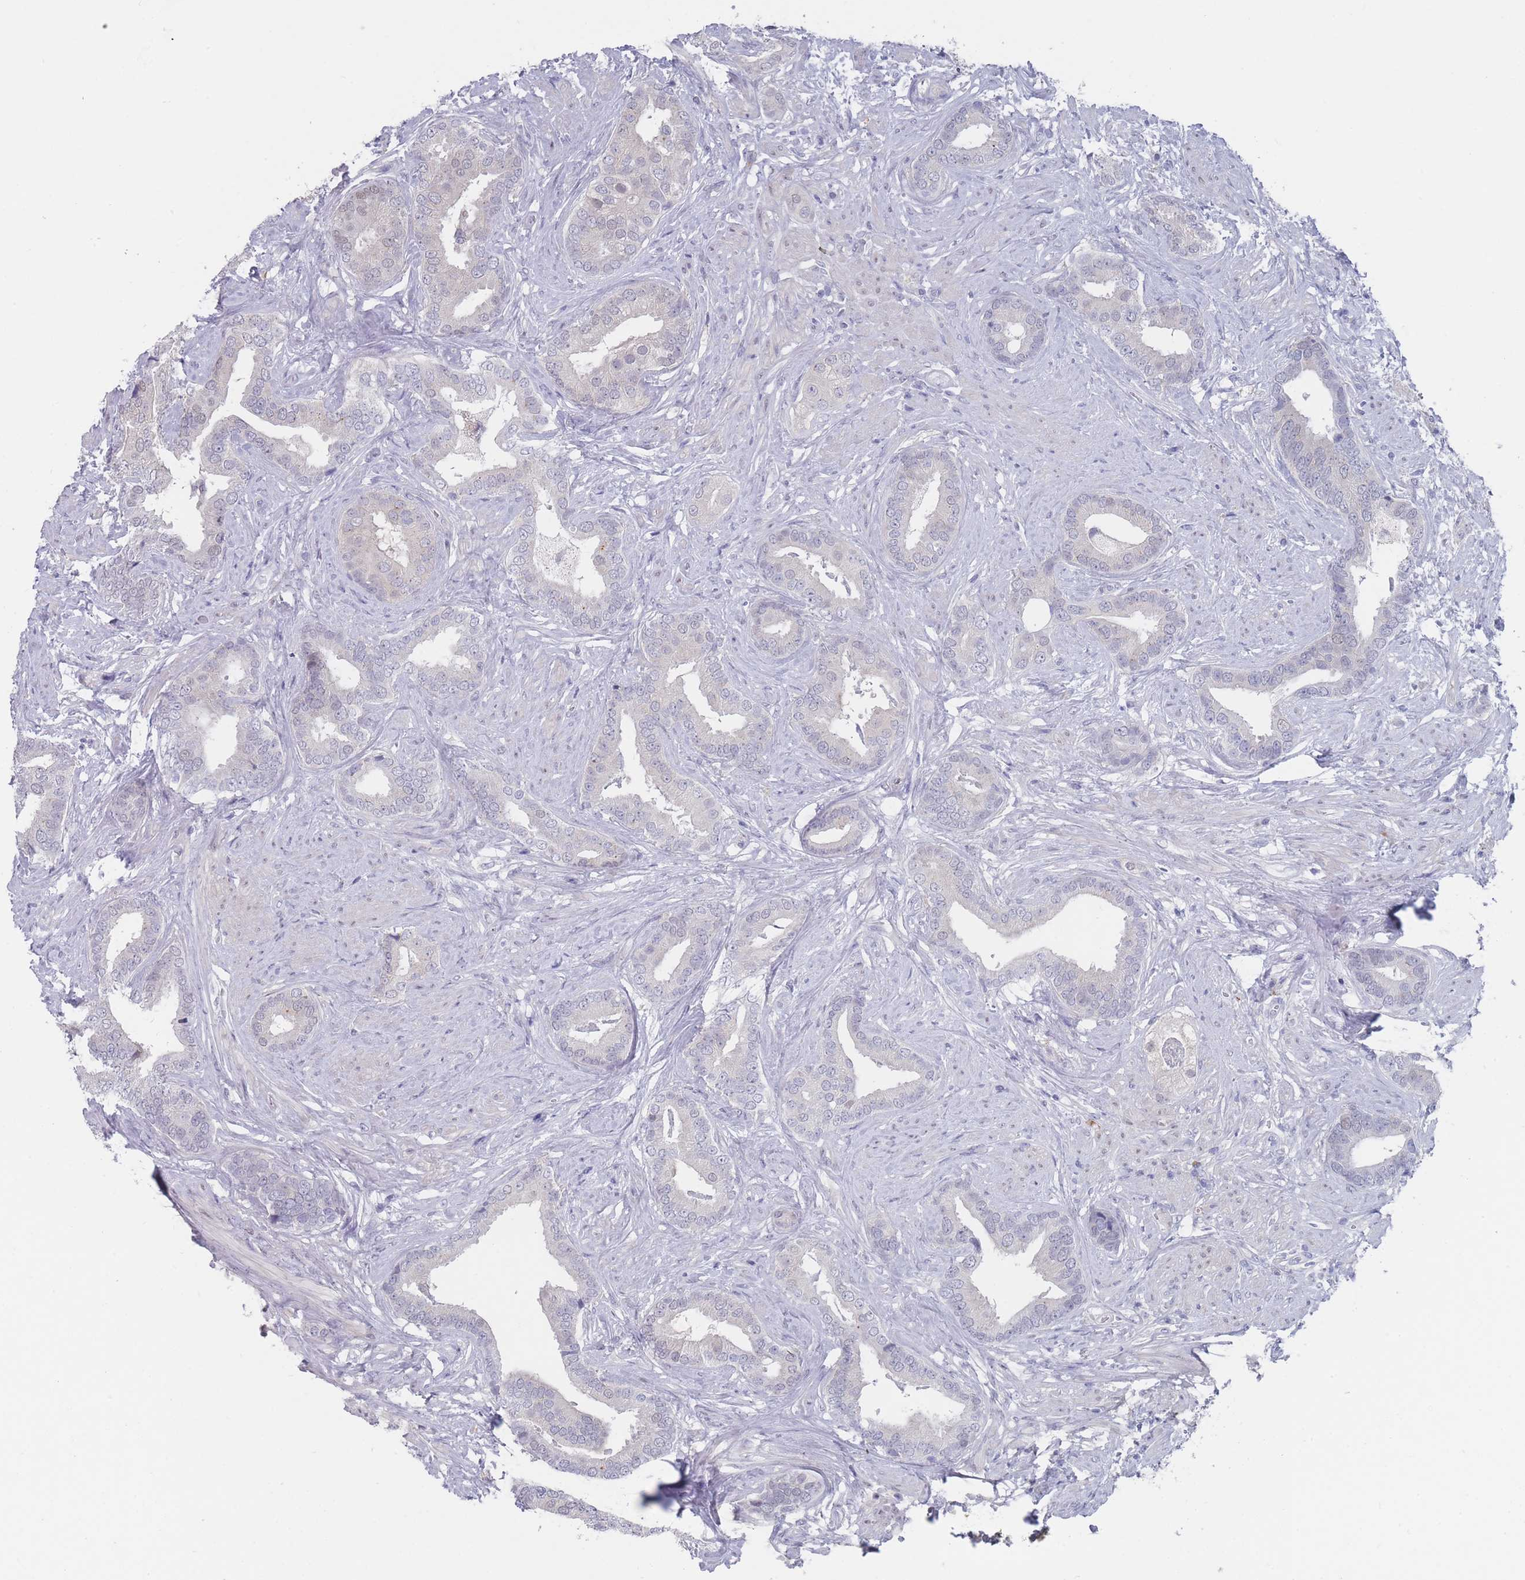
{"staining": {"intensity": "negative", "quantity": "none", "location": "none"}, "tissue": "prostate cancer", "cell_type": "Tumor cells", "image_type": "cancer", "snomed": [{"axis": "morphology", "description": "Adenocarcinoma, High grade"}, {"axis": "topography", "description": "Prostate"}], "caption": "High-grade adenocarcinoma (prostate) stained for a protein using IHC shows no expression tumor cells.", "gene": "CYP51A1", "patient": {"sex": "male", "age": 55}}